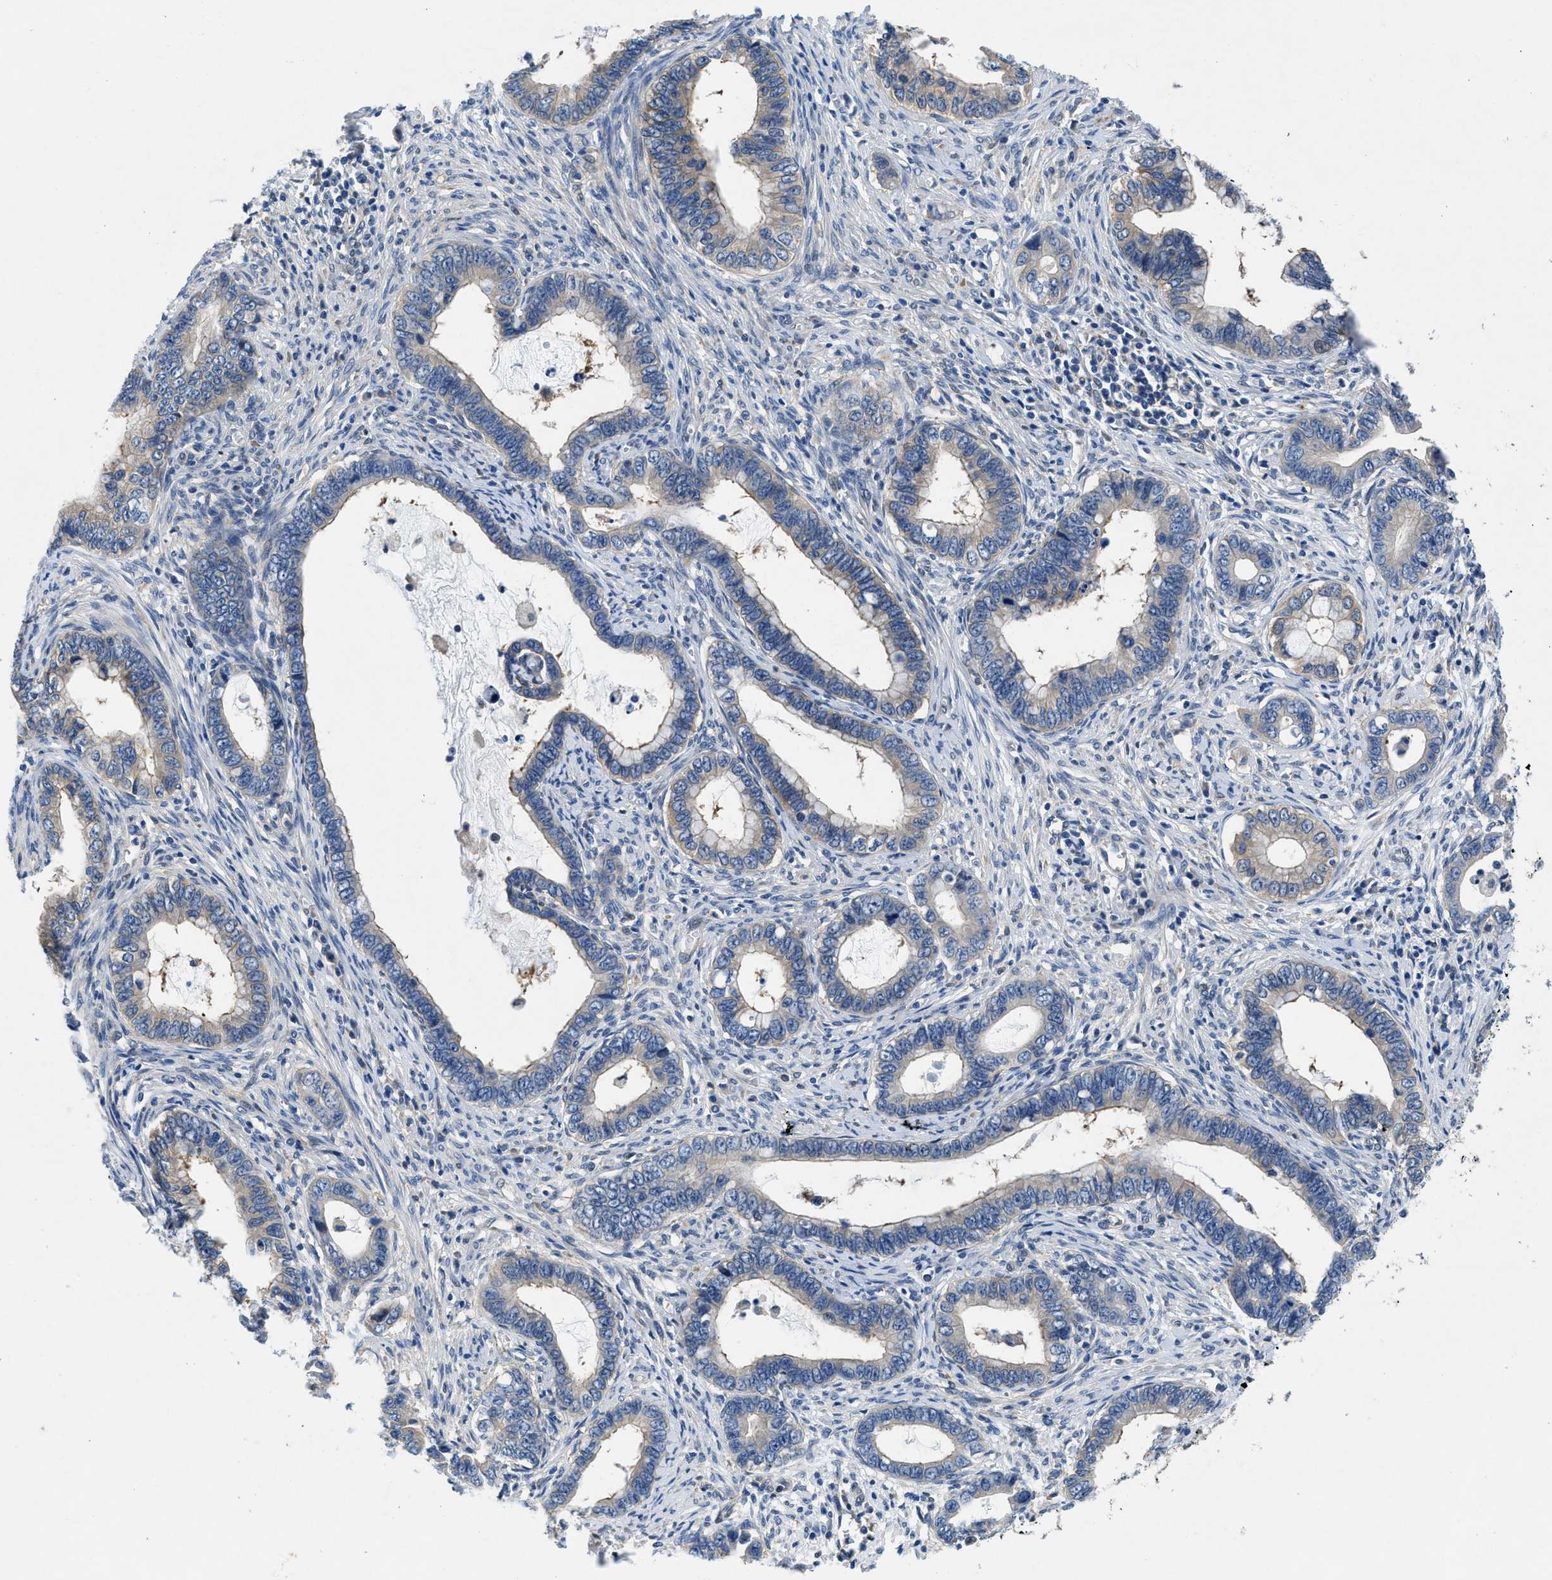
{"staining": {"intensity": "negative", "quantity": "none", "location": "none"}, "tissue": "cervical cancer", "cell_type": "Tumor cells", "image_type": "cancer", "snomed": [{"axis": "morphology", "description": "Adenocarcinoma, NOS"}, {"axis": "topography", "description": "Cervix"}], "caption": "This is a image of IHC staining of cervical adenocarcinoma, which shows no expression in tumor cells.", "gene": "COPS2", "patient": {"sex": "female", "age": 44}}